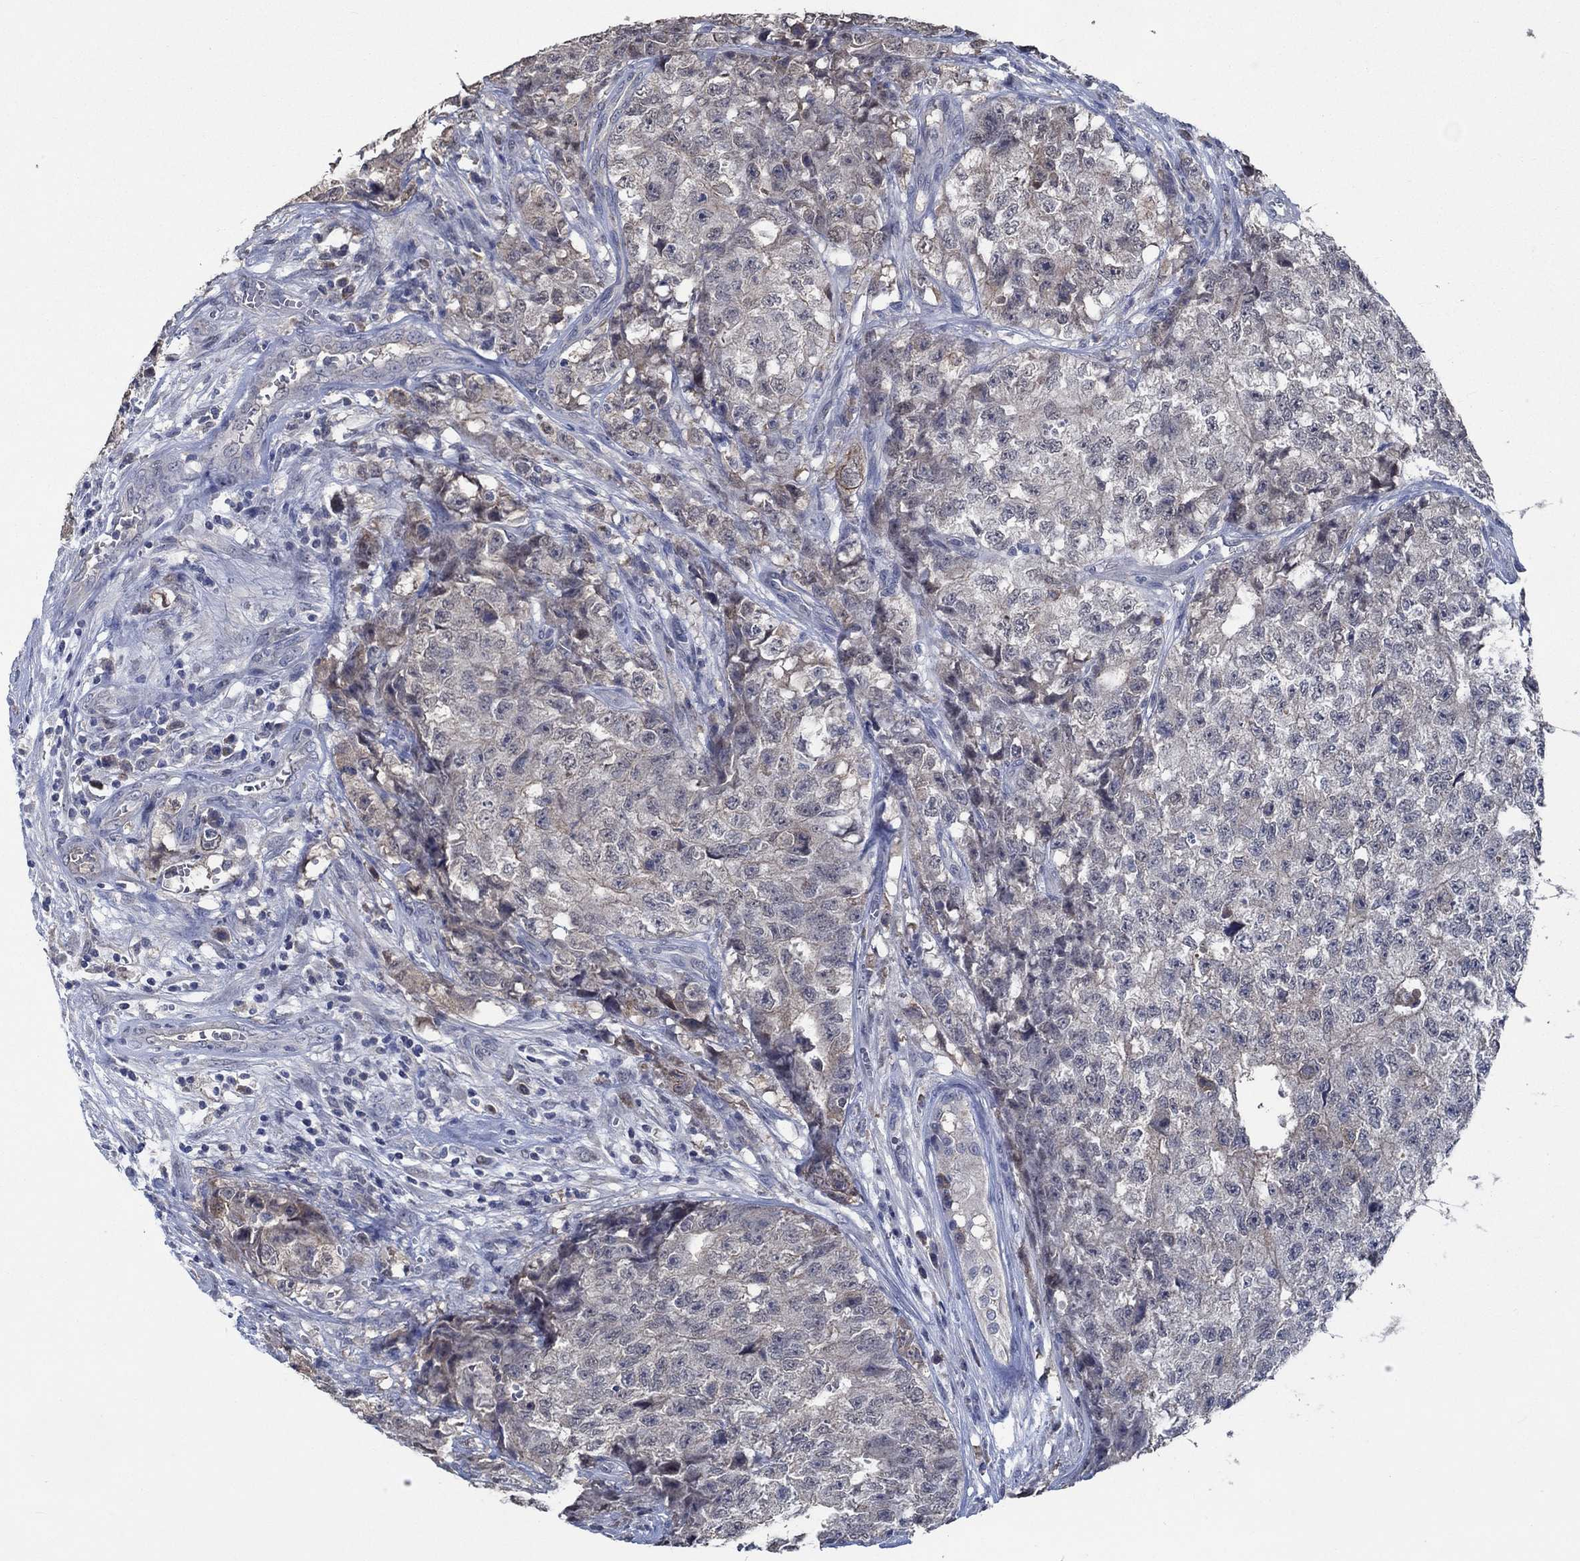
{"staining": {"intensity": "negative", "quantity": "none", "location": "none"}, "tissue": "testis cancer", "cell_type": "Tumor cells", "image_type": "cancer", "snomed": [{"axis": "morphology", "description": "Seminoma, NOS"}, {"axis": "morphology", "description": "Carcinoma, Embryonal, NOS"}, {"axis": "topography", "description": "Testis"}], "caption": "Immunohistochemistry image of human embryonal carcinoma (testis) stained for a protein (brown), which shows no expression in tumor cells.", "gene": "OBSCN", "patient": {"sex": "male", "age": 22}}